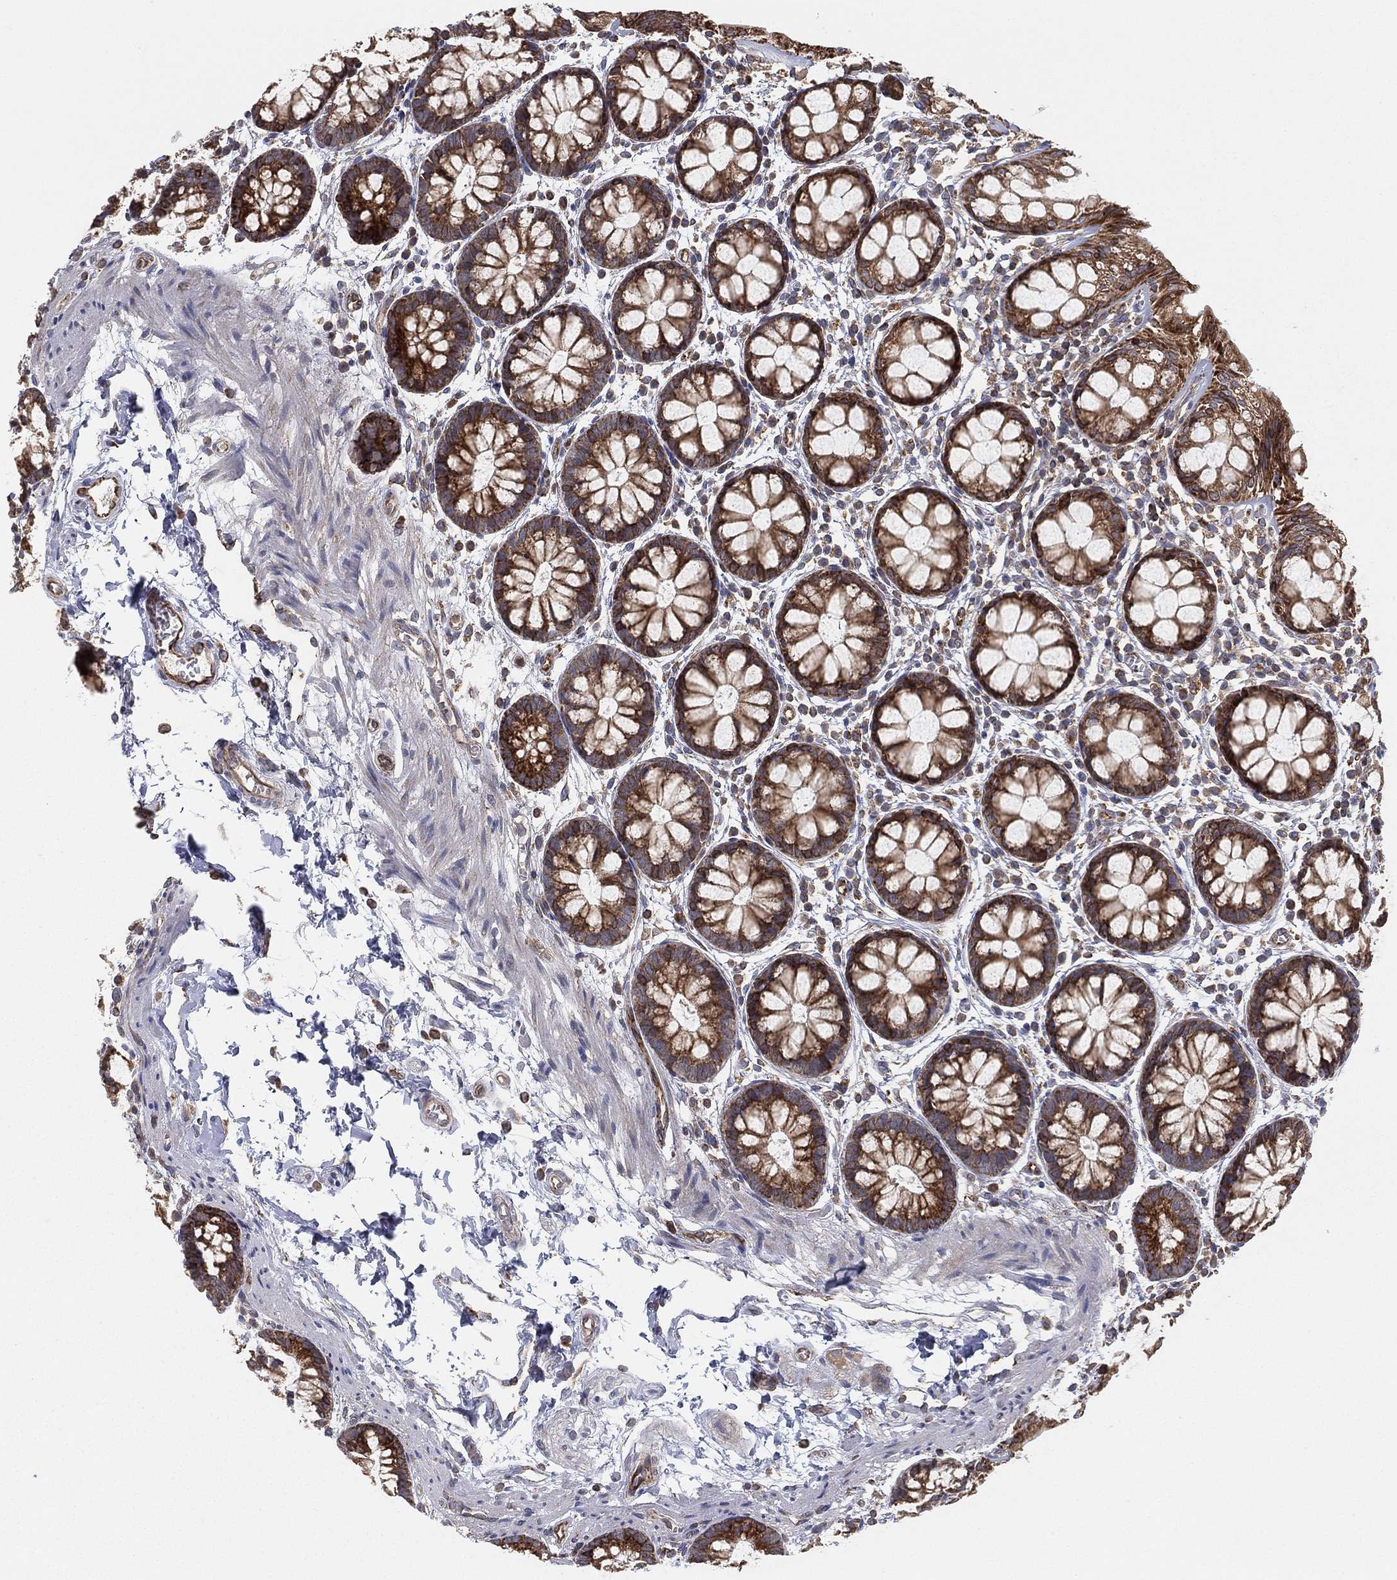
{"staining": {"intensity": "moderate", "quantity": ">75%", "location": "cytoplasmic/membranous"}, "tissue": "rectum", "cell_type": "Glandular cells", "image_type": "normal", "snomed": [{"axis": "morphology", "description": "Normal tissue, NOS"}, {"axis": "topography", "description": "Rectum"}], "caption": "Immunohistochemistry of benign human rectum reveals medium levels of moderate cytoplasmic/membranous staining in approximately >75% of glandular cells. (DAB IHC, brown staining for protein, blue staining for nuclei).", "gene": "CYB5B", "patient": {"sex": "male", "age": 57}}